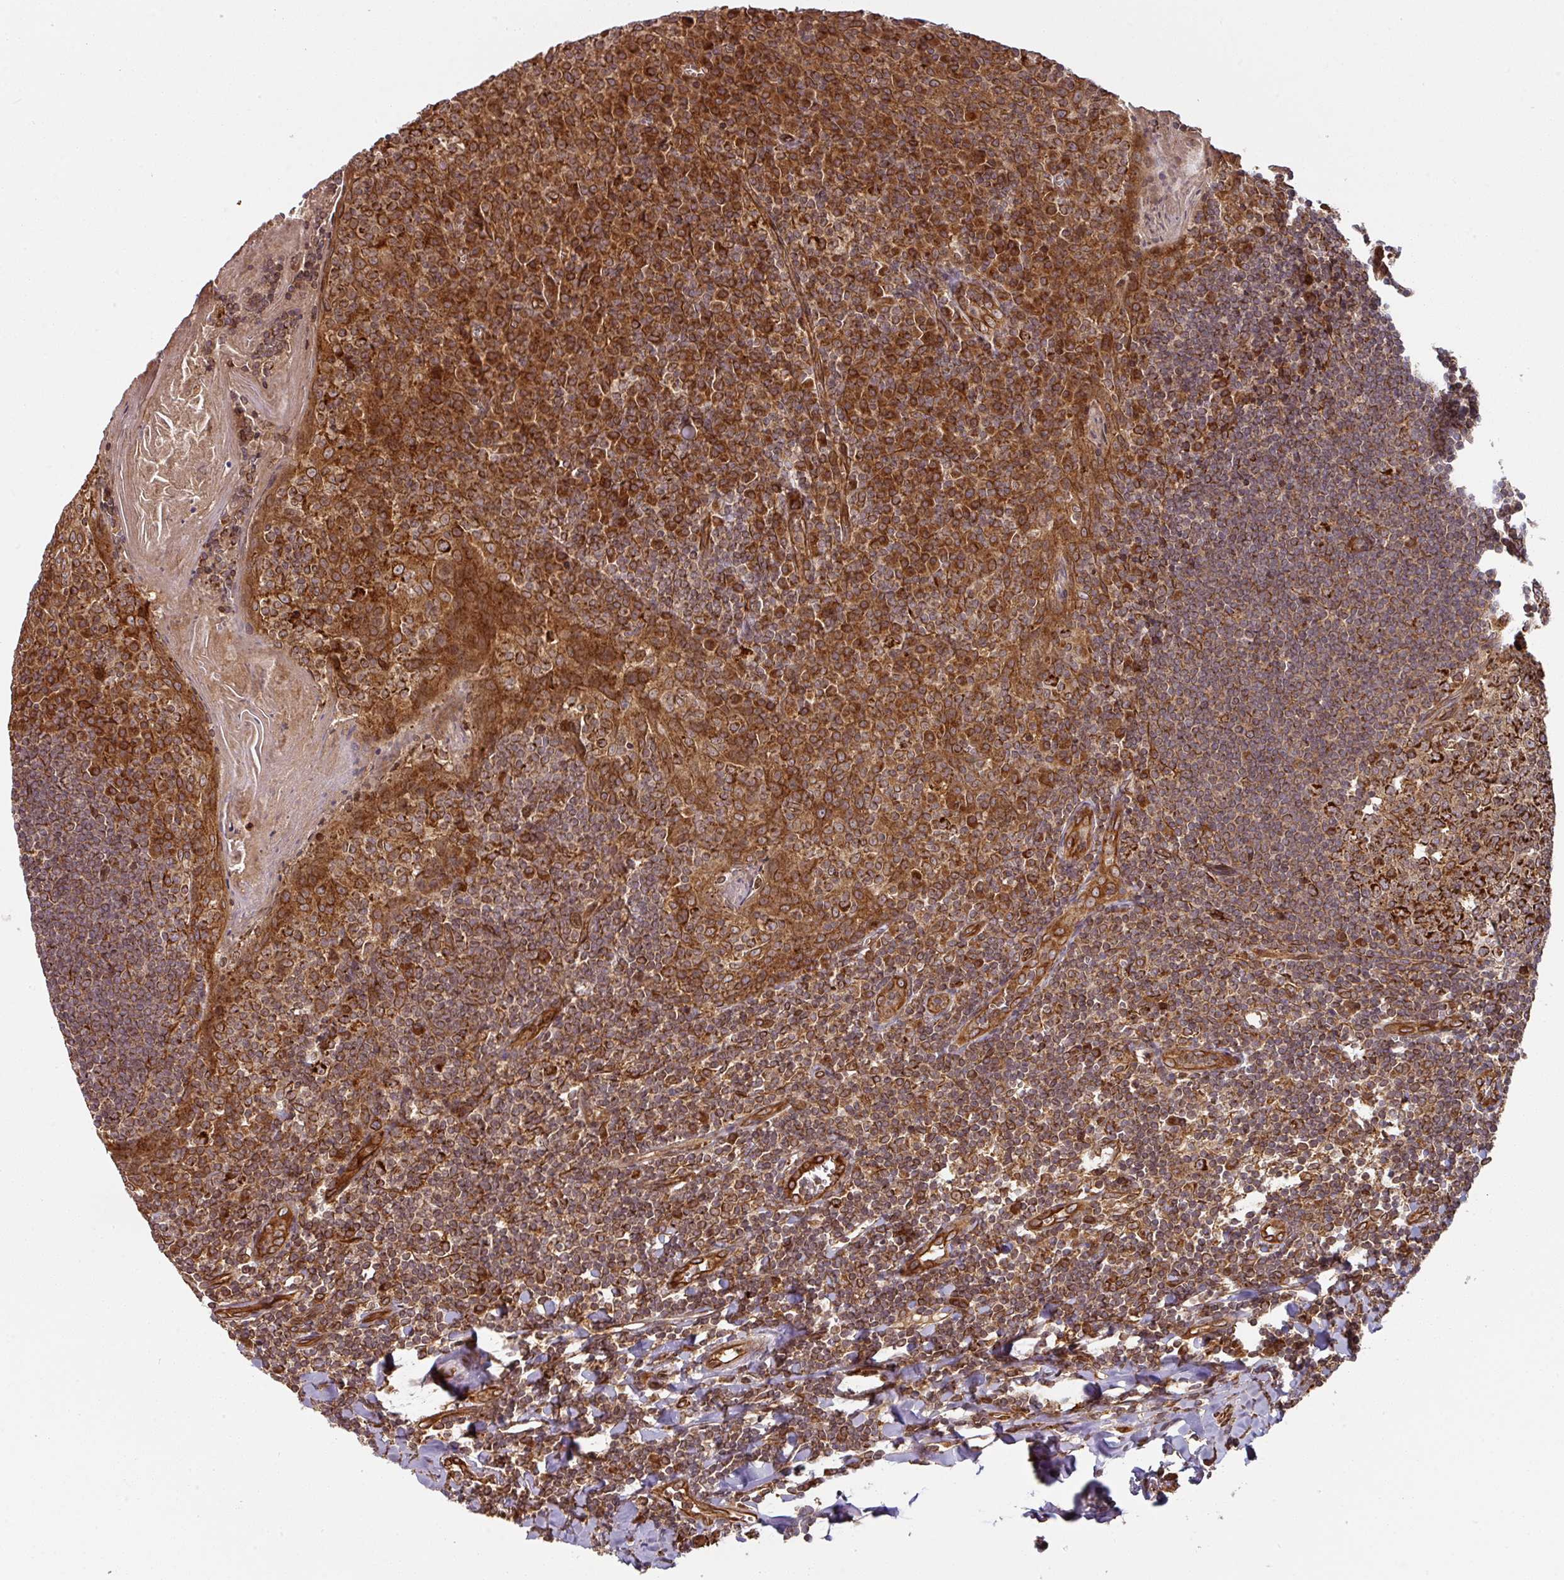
{"staining": {"intensity": "strong", "quantity": ">75%", "location": "cytoplasmic/membranous"}, "tissue": "tonsil", "cell_type": "Germinal center cells", "image_type": "normal", "snomed": [{"axis": "morphology", "description": "Normal tissue, NOS"}, {"axis": "topography", "description": "Tonsil"}], "caption": "Approximately >75% of germinal center cells in benign tonsil display strong cytoplasmic/membranous protein expression as visualized by brown immunohistochemical staining.", "gene": "TRAP1", "patient": {"sex": "male", "age": 27}}